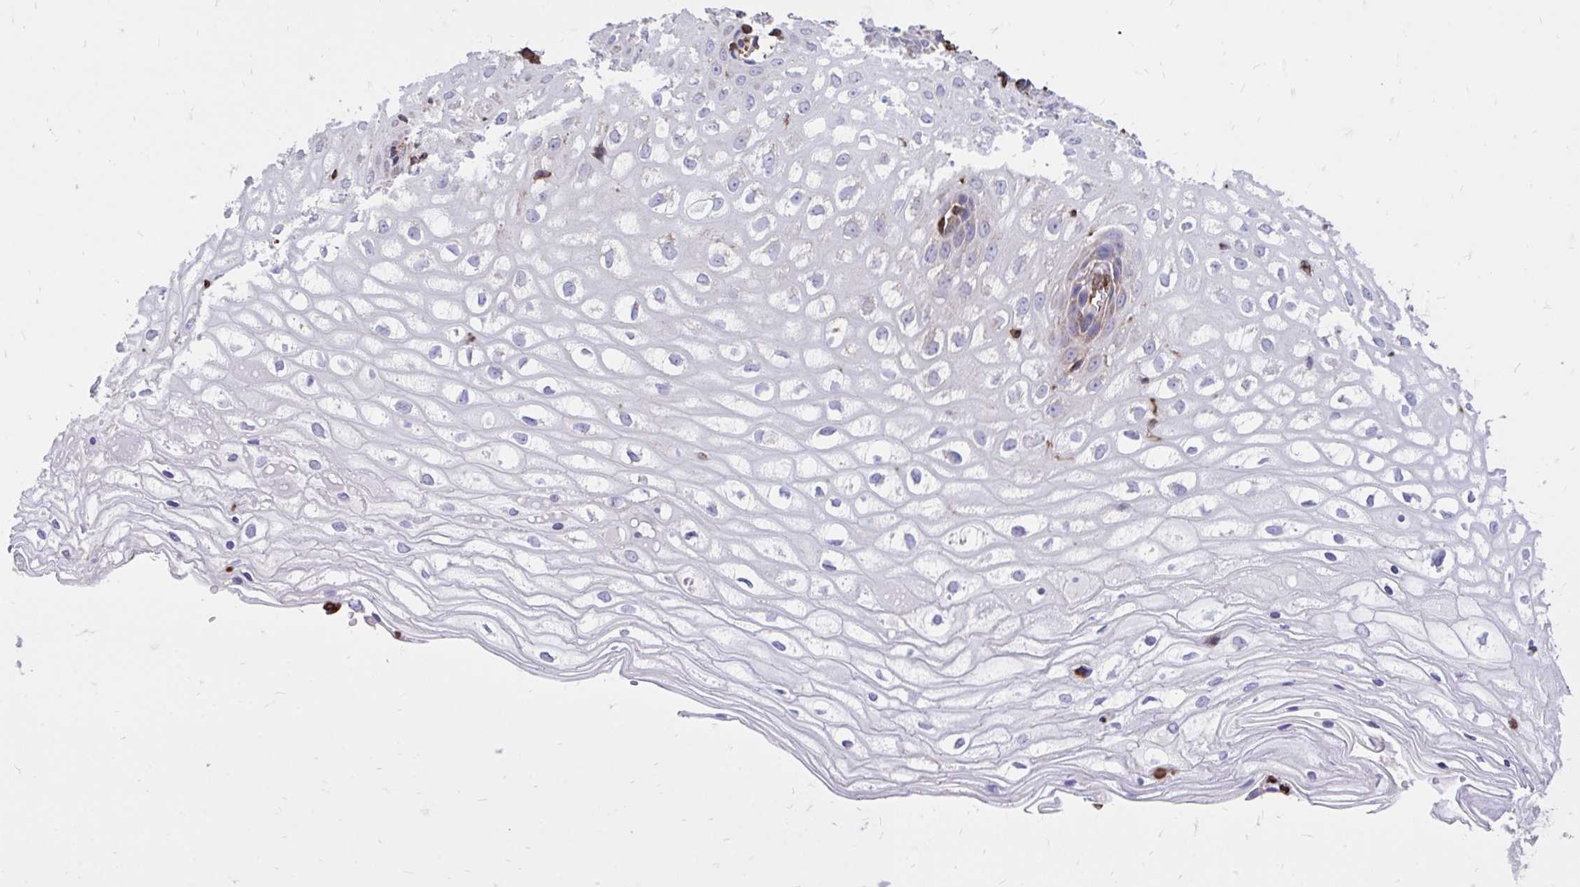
{"staining": {"intensity": "negative", "quantity": "none", "location": "none"}, "tissue": "cervix", "cell_type": "Glandular cells", "image_type": "normal", "snomed": [{"axis": "morphology", "description": "Normal tissue, NOS"}, {"axis": "topography", "description": "Cervix"}], "caption": "Image shows no protein staining in glandular cells of normal cervix.", "gene": "RNF103", "patient": {"sex": "female", "age": 36}}